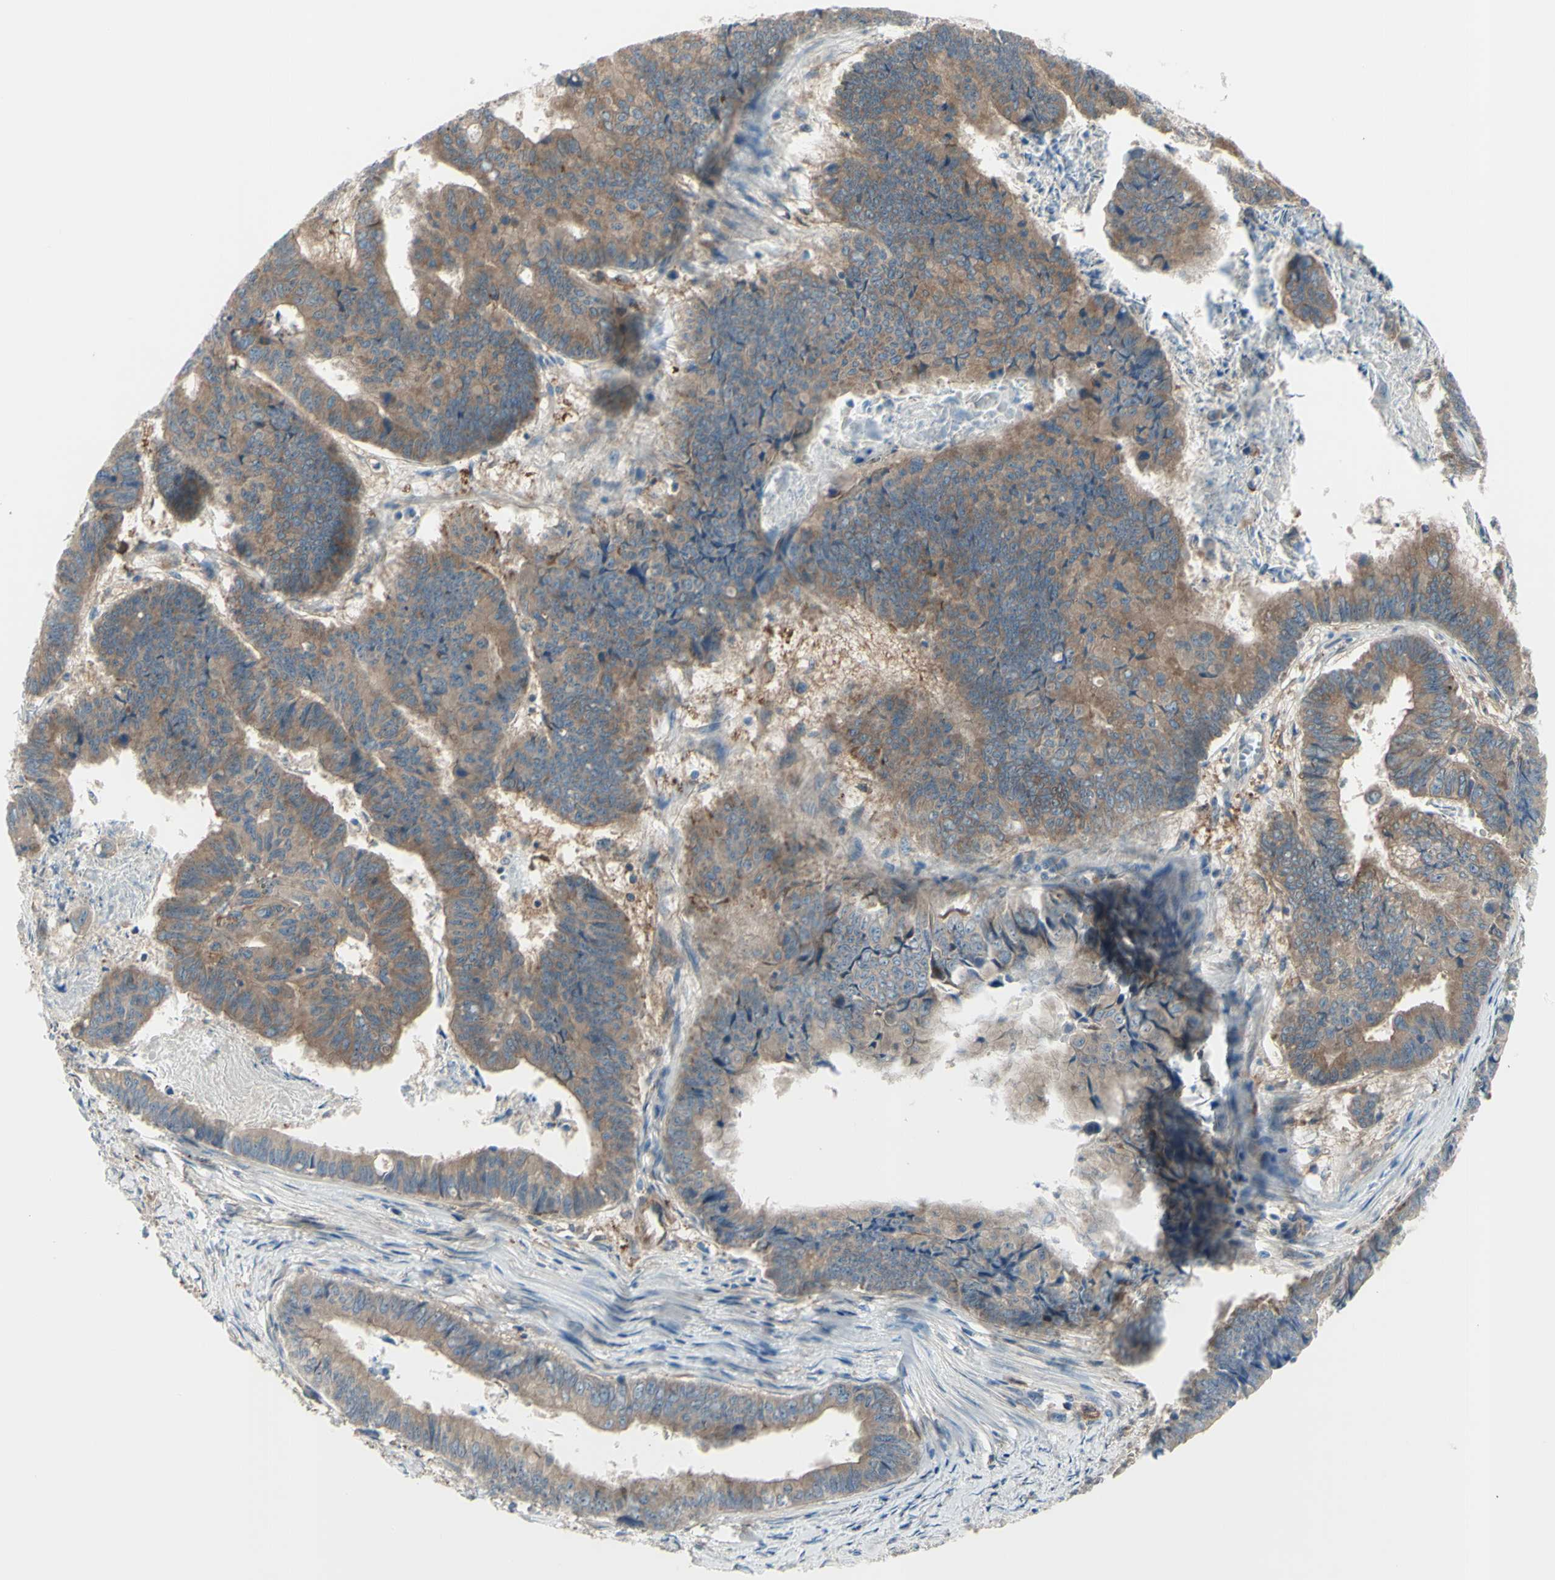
{"staining": {"intensity": "moderate", "quantity": ">75%", "location": "cytoplasmic/membranous"}, "tissue": "stomach cancer", "cell_type": "Tumor cells", "image_type": "cancer", "snomed": [{"axis": "morphology", "description": "Adenocarcinoma, NOS"}, {"axis": "topography", "description": "Stomach, lower"}], "caption": "IHC (DAB) staining of human stomach adenocarcinoma exhibits moderate cytoplasmic/membranous protein expression in approximately >75% of tumor cells.", "gene": "IGSF9B", "patient": {"sex": "male", "age": 77}}